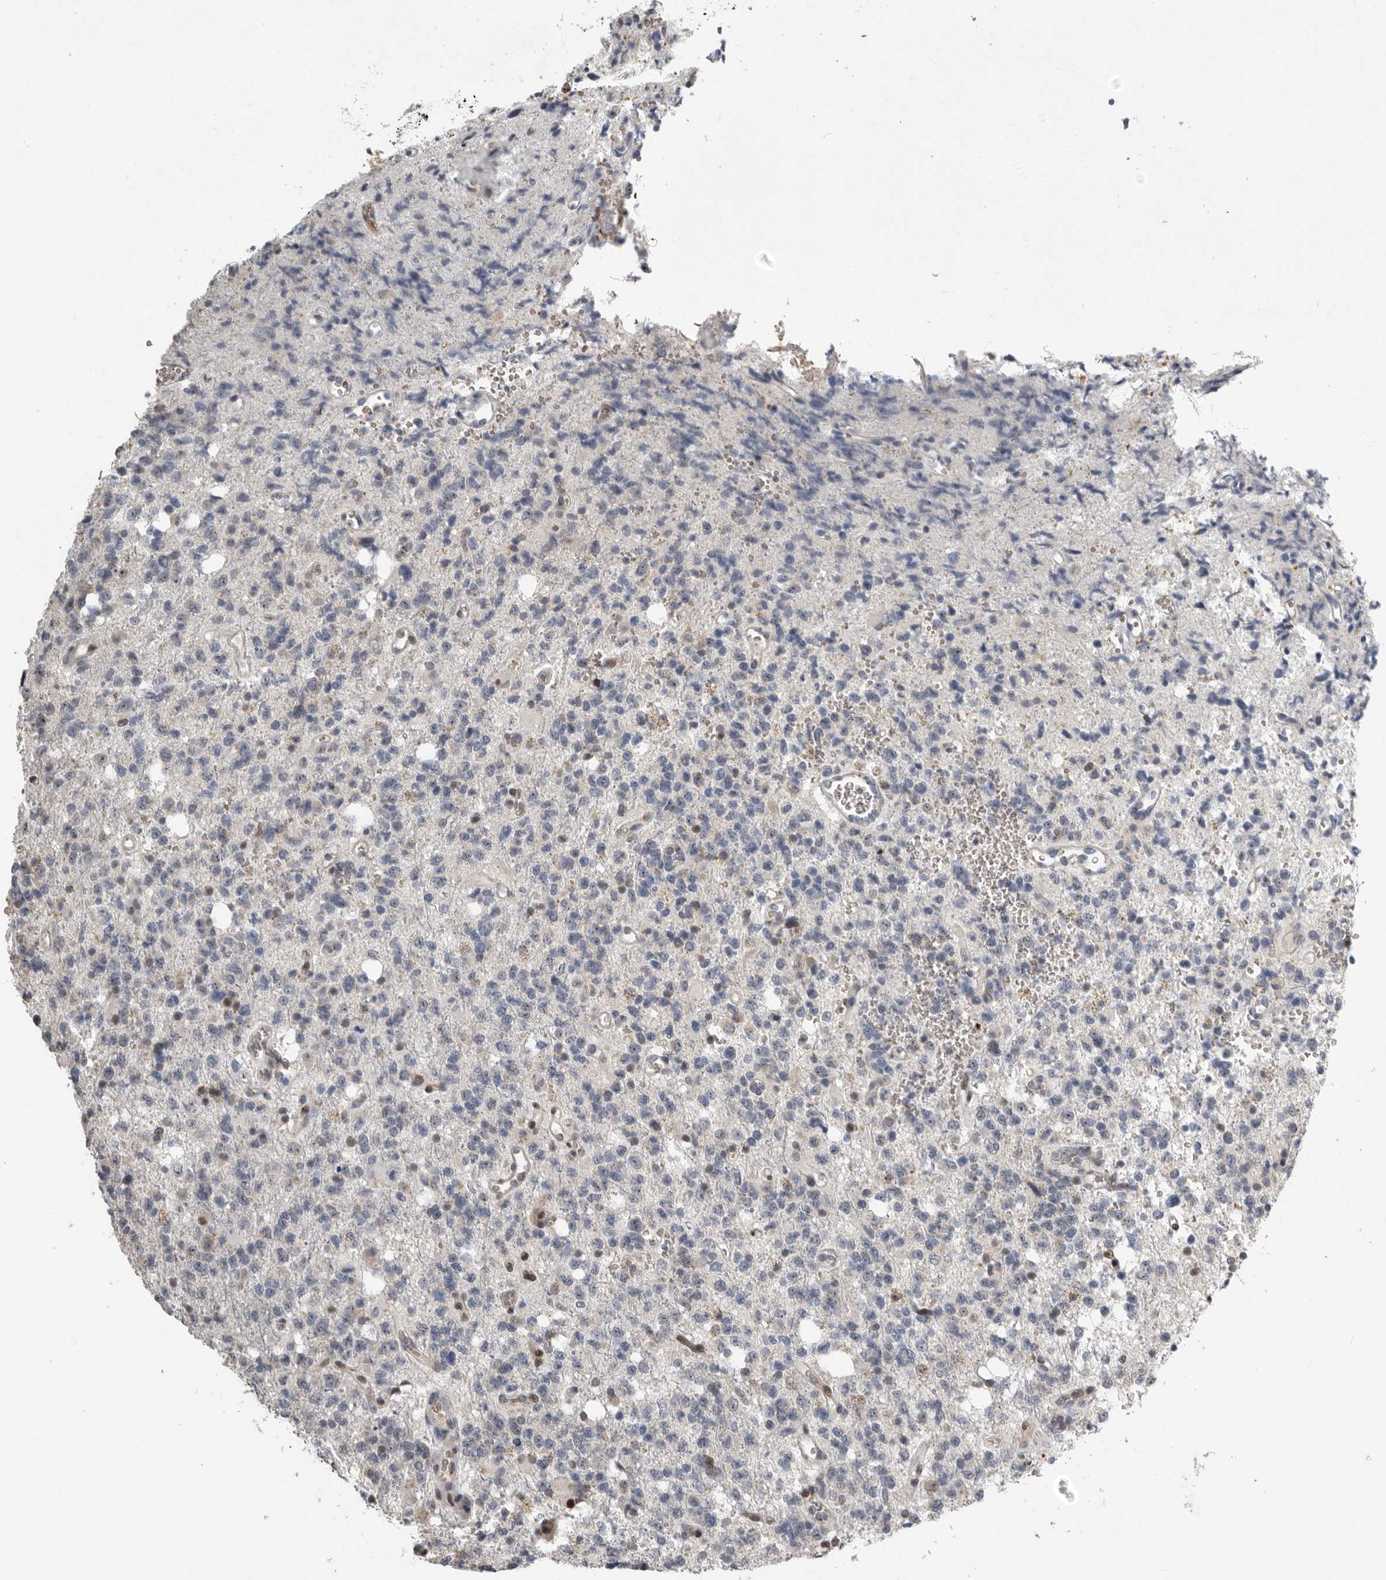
{"staining": {"intensity": "negative", "quantity": "none", "location": "none"}, "tissue": "glioma", "cell_type": "Tumor cells", "image_type": "cancer", "snomed": [{"axis": "morphology", "description": "Glioma, malignant, High grade"}, {"axis": "topography", "description": "Brain"}], "caption": "The micrograph displays no significant staining in tumor cells of glioma. (DAB immunohistochemistry with hematoxylin counter stain).", "gene": "PCMTD1", "patient": {"sex": "female", "age": 62}}